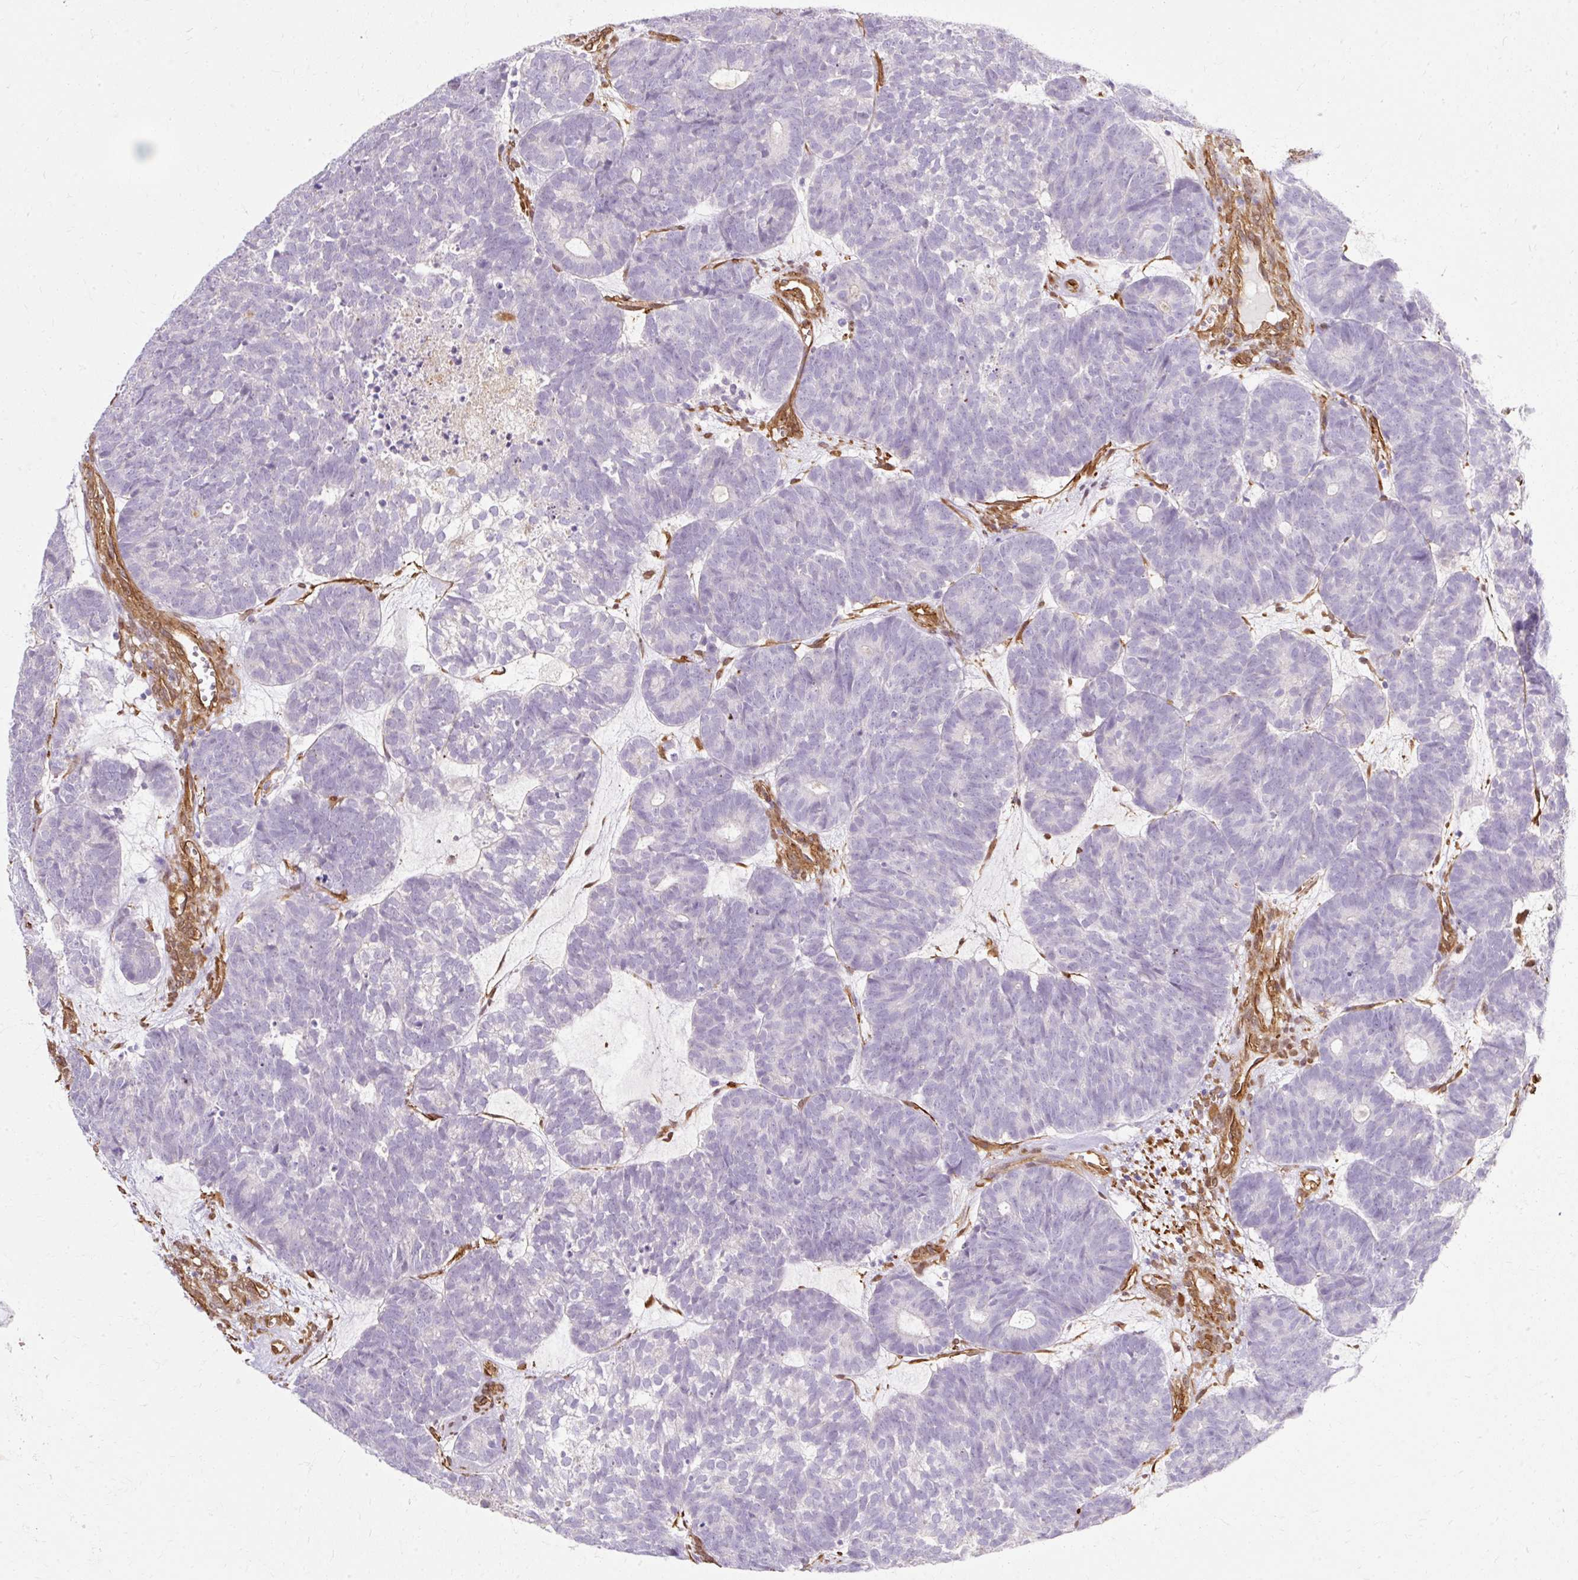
{"staining": {"intensity": "negative", "quantity": "none", "location": "none"}, "tissue": "head and neck cancer", "cell_type": "Tumor cells", "image_type": "cancer", "snomed": [{"axis": "morphology", "description": "Adenocarcinoma, NOS"}, {"axis": "topography", "description": "Head-Neck"}], "caption": "Tumor cells are negative for protein expression in human head and neck cancer. (DAB immunohistochemistry, high magnification).", "gene": "CNN3", "patient": {"sex": "female", "age": 81}}